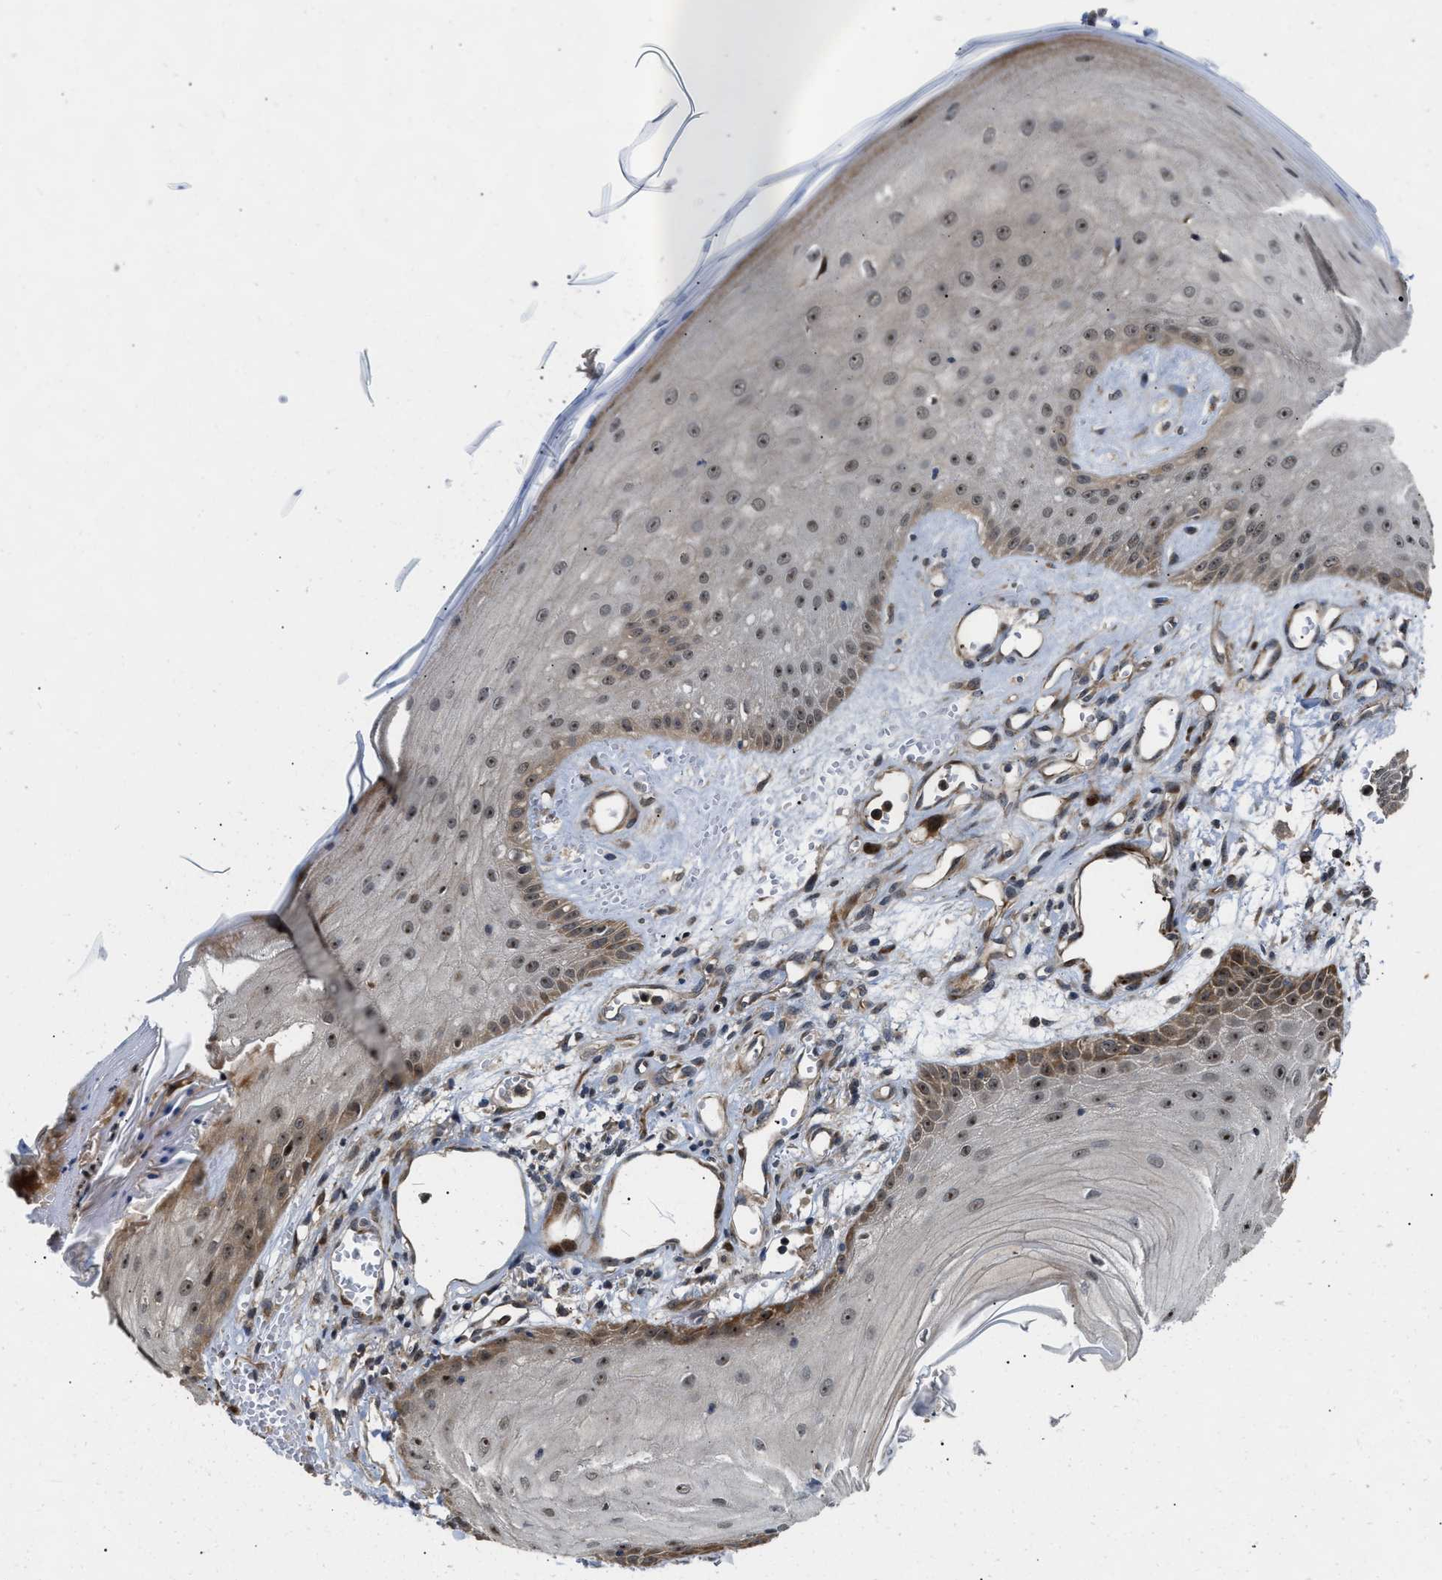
{"staining": {"intensity": "moderate", "quantity": "25%-75%", "location": "cytoplasmic/membranous,nuclear"}, "tissue": "skin cancer", "cell_type": "Tumor cells", "image_type": "cancer", "snomed": [{"axis": "morphology", "description": "Squamous cell carcinoma, NOS"}, {"axis": "topography", "description": "Skin"}], "caption": "This is a micrograph of IHC staining of skin cancer (squamous cell carcinoma), which shows moderate expression in the cytoplasmic/membranous and nuclear of tumor cells.", "gene": "ALDH3A2", "patient": {"sex": "male", "age": 74}}